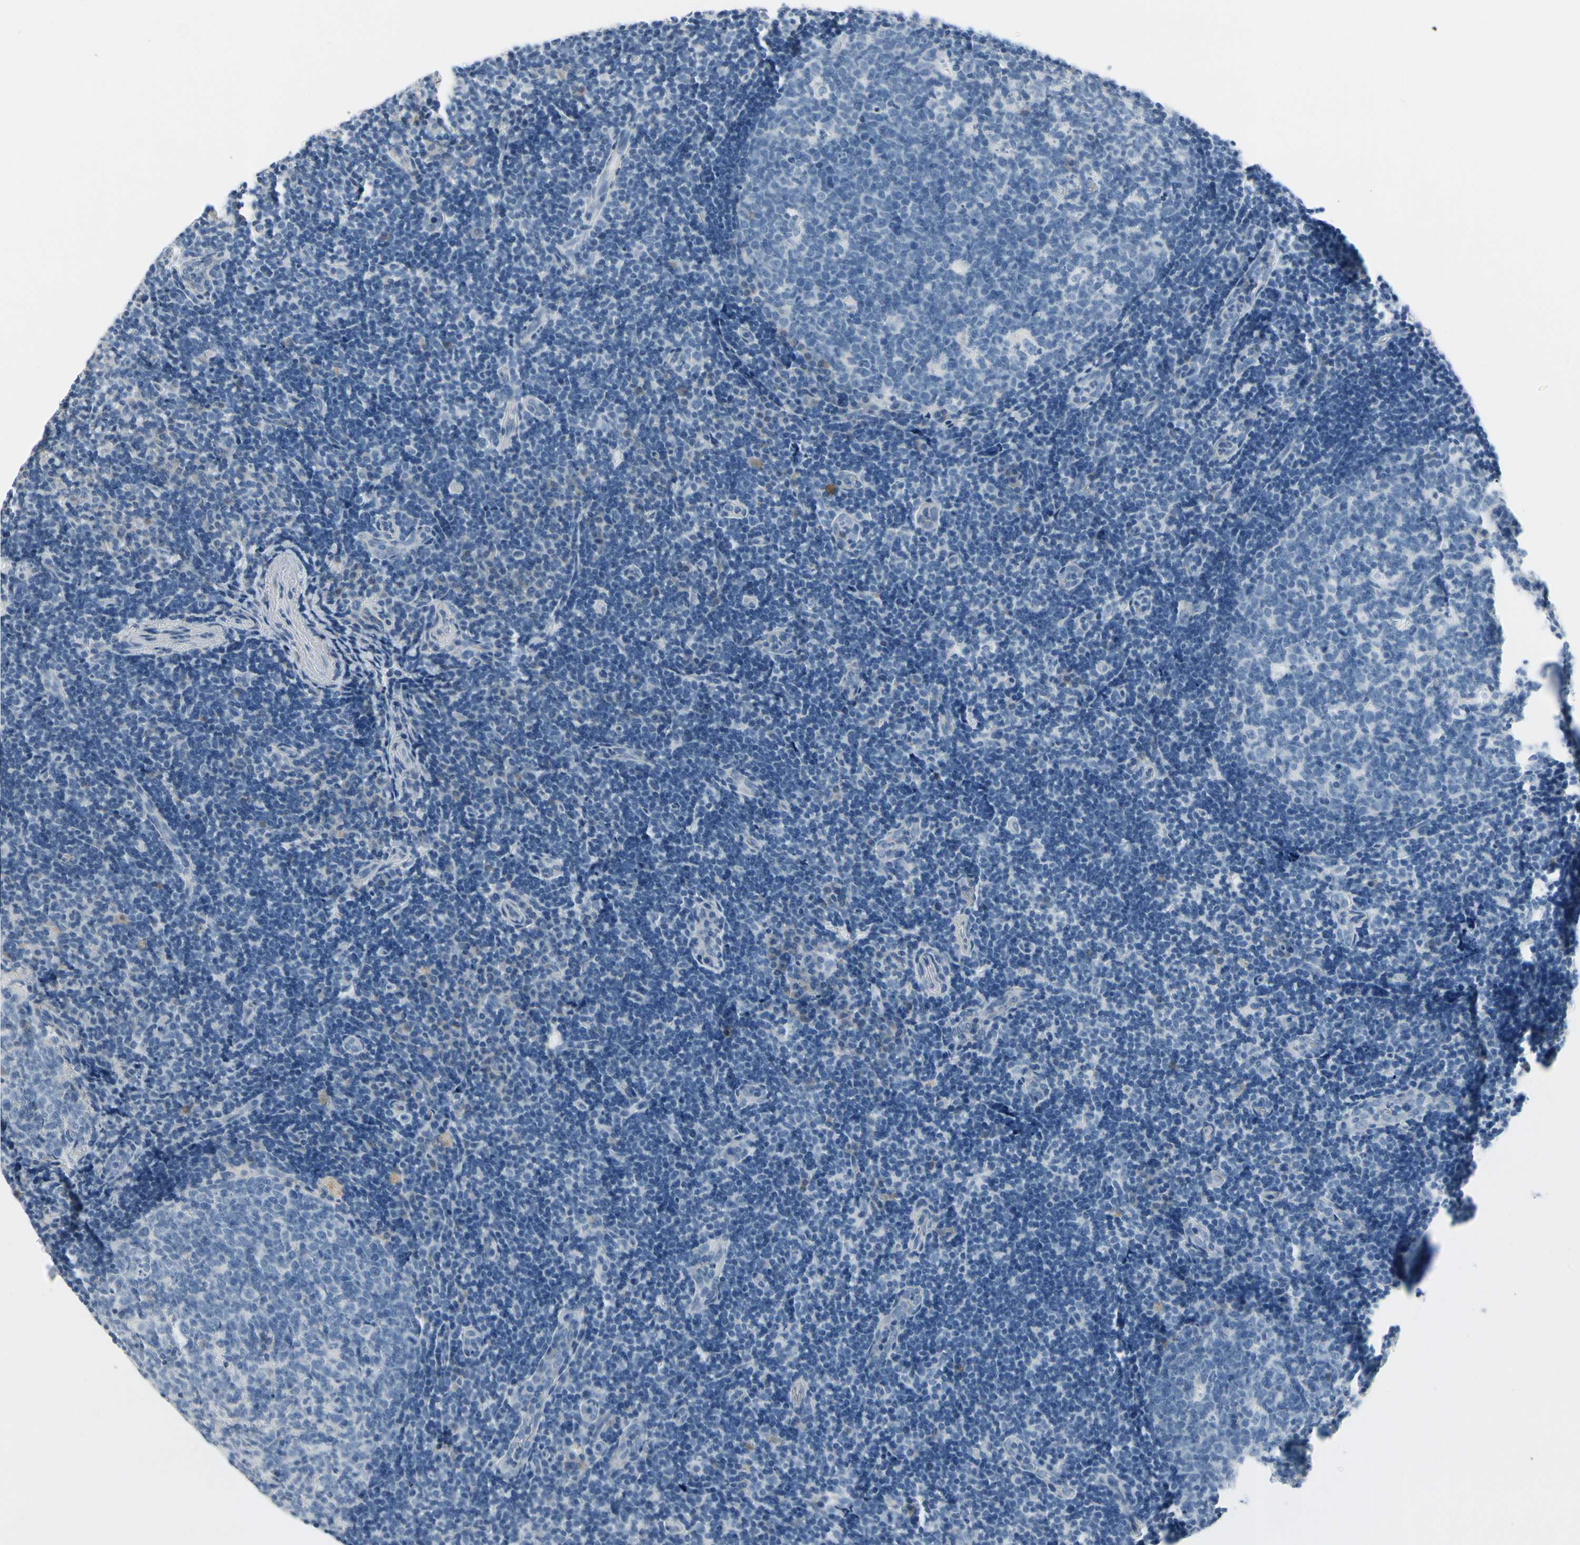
{"staining": {"intensity": "negative", "quantity": "none", "location": "none"}, "tissue": "tonsil", "cell_type": "Germinal center cells", "image_type": "normal", "snomed": [{"axis": "morphology", "description": "Normal tissue, NOS"}, {"axis": "topography", "description": "Tonsil"}], "caption": "Immunohistochemistry image of benign tonsil: human tonsil stained with DAB (3,3'-diaminobenzidine) exhibits no significant protein expression in germinal center cells. (DAB (3,3'-diaminobenzidine) immunohistochemistry (IHC) visualized using brightfield microscopy, high magnification).", "gene": "MUC5B", "patient": {"sex": "female", "age": 40}}